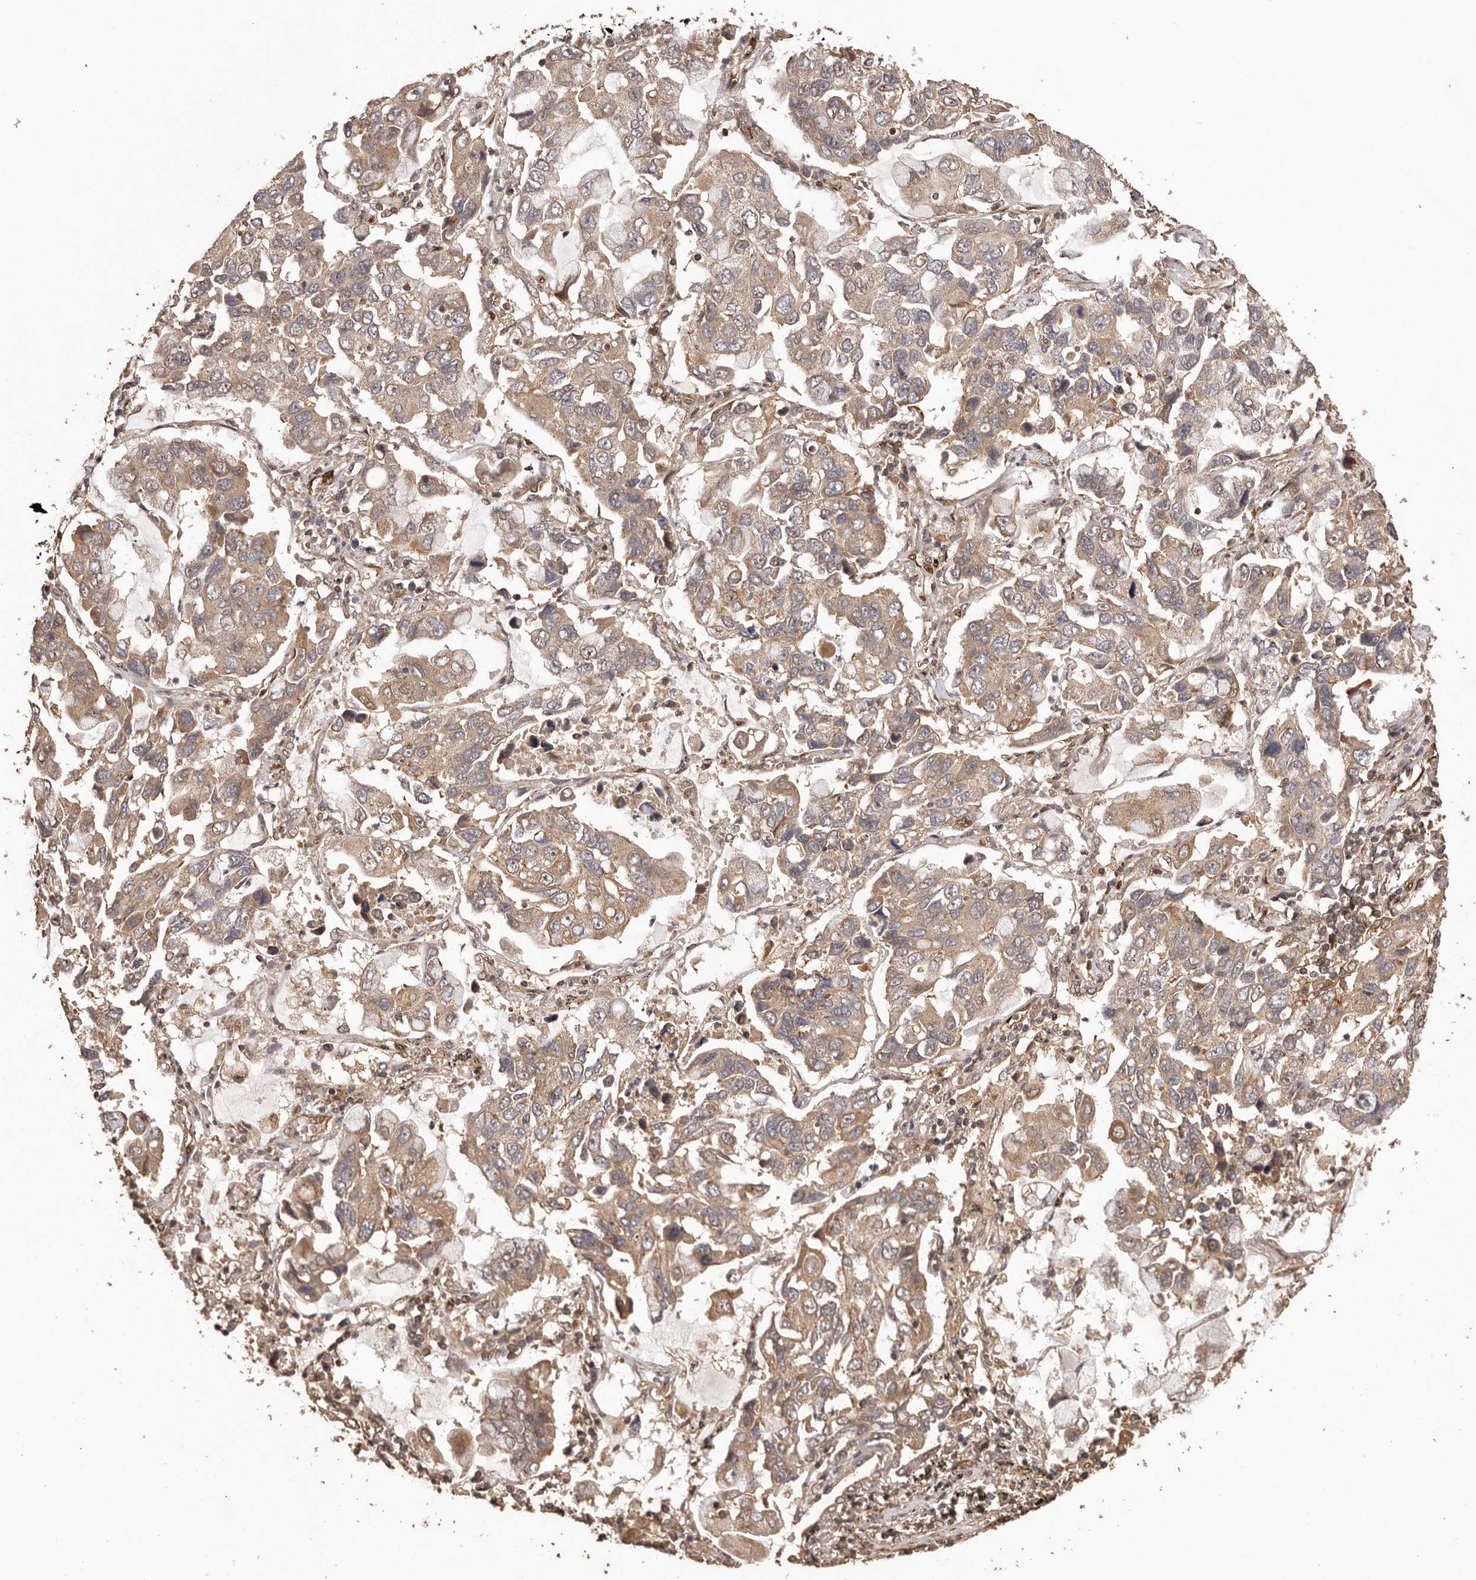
{"staining": {"intensity": "weak", "quantity": ">75%", "location": "cytoplasmic/membranous"}, "tissue": "lung cancer", "cell_type": "Tumor cells", "image_type": "cancer", "snomed": [{"axis": "morphology", "description": "Adenocarcinoma, NOS"}, {"axis": "topography", "description": "Lung"}], "caption": "Lung adenocarcinoma stained with DAB IHC demonstrates low levels of weak cytoplasmic/membranous expression in about >75% of tumor cells. Using DAB (brown) and hematoxylin (blue) stains, captured at high magnification using brightfield microscopy.", "gene": "UBR2", "patient": {"sex": "male", "age": 64}}